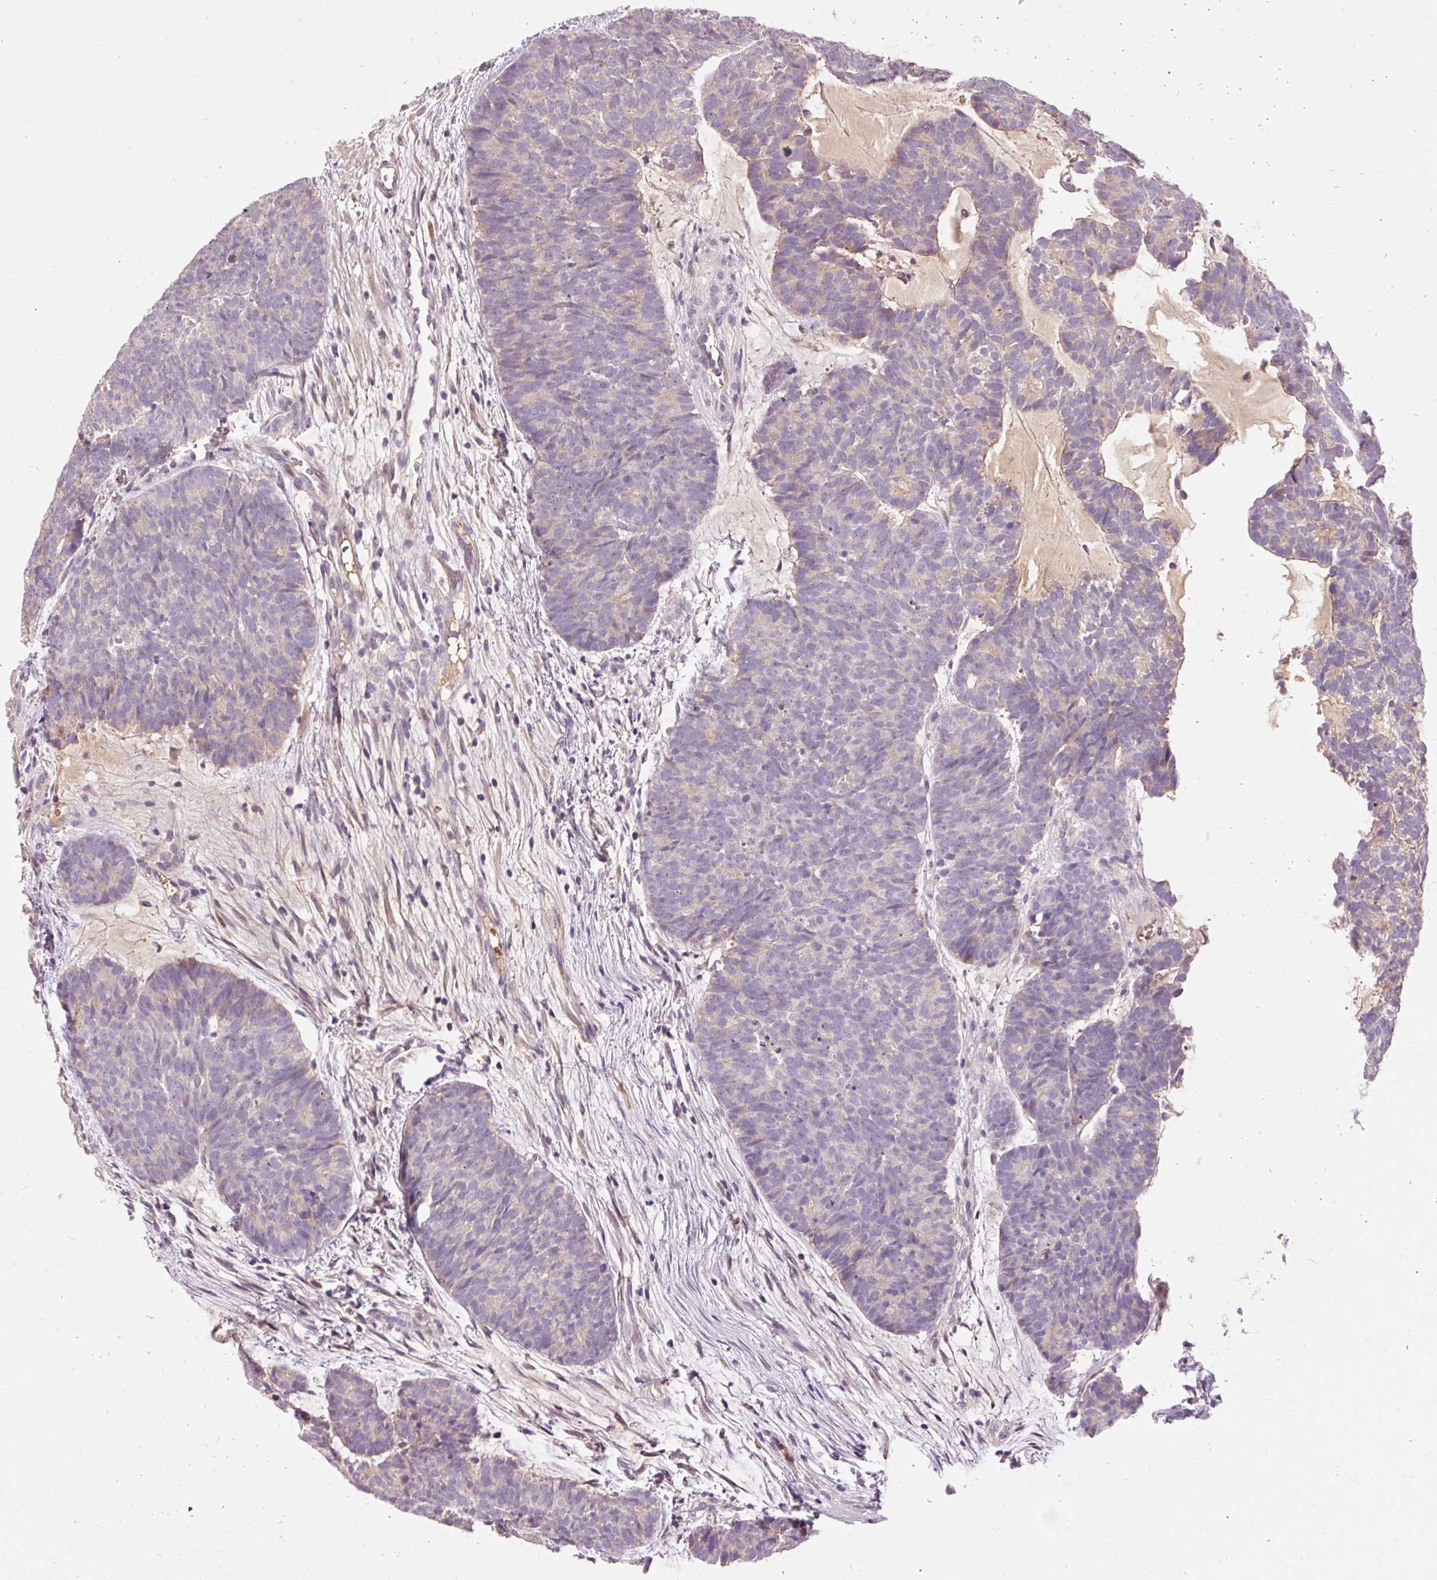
{"staining": {"intensity": "weak", "quantity": "<25%", "location": "cytoplasmic/membranous"}, "tissue": "head and neck cancer", "cell_type": "Tumor cells", "image_type": "cancer", "snomed": [{"axis": "morphology", "description": "Adenocarcinoma, NOS"}, {"axis": "topography", "description": "Head-Neck"}], "caption": "Tumor cells show no significant positivity in adenocarcinoma (head and neck).", "gene": "CMTM8", "patient": {"sex": "female", "age": 81}}